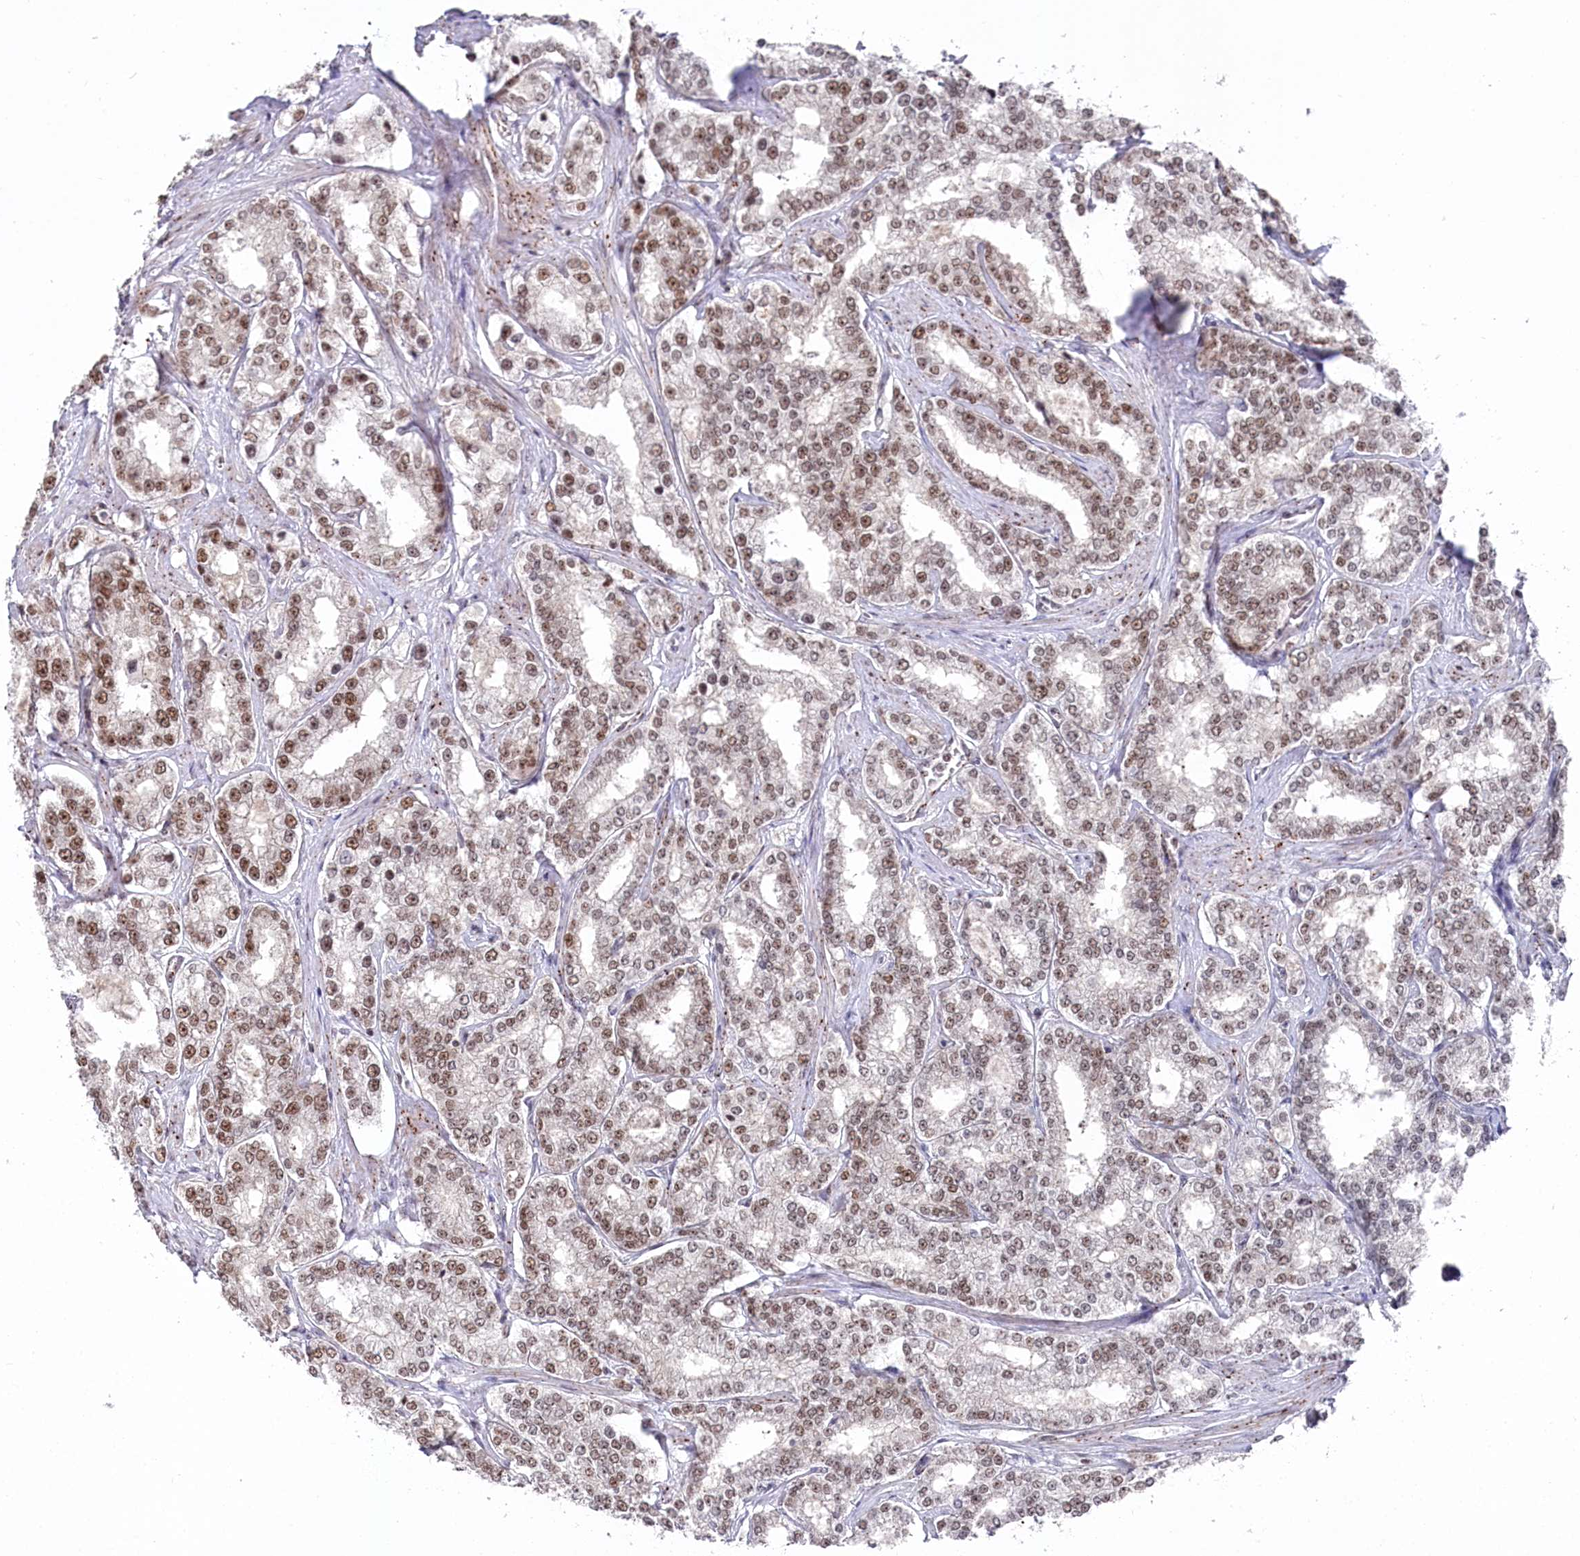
{"staining": {"intensity": "moderate", "quantity": ">75%", "location": "nuclear"}, "tissue": "prostate cancer", "cell_type": "Tumor cells", "image_type": "cancer", "snomed": [{"axis": "morphology", "description": "Normal tissue, NOS"}, {"axis": "morphology", "description": "Adenocarcinoma, High grade"}, {"axis": "topography", "description": "Prostate"}], "caption": "Adenocarcinoma (high-grade) (prostate) stained with a protein marker displays moderate staining in tumor cells.", "gene": "POLR2H", "patient": {"sex": "male", "age": 83}}